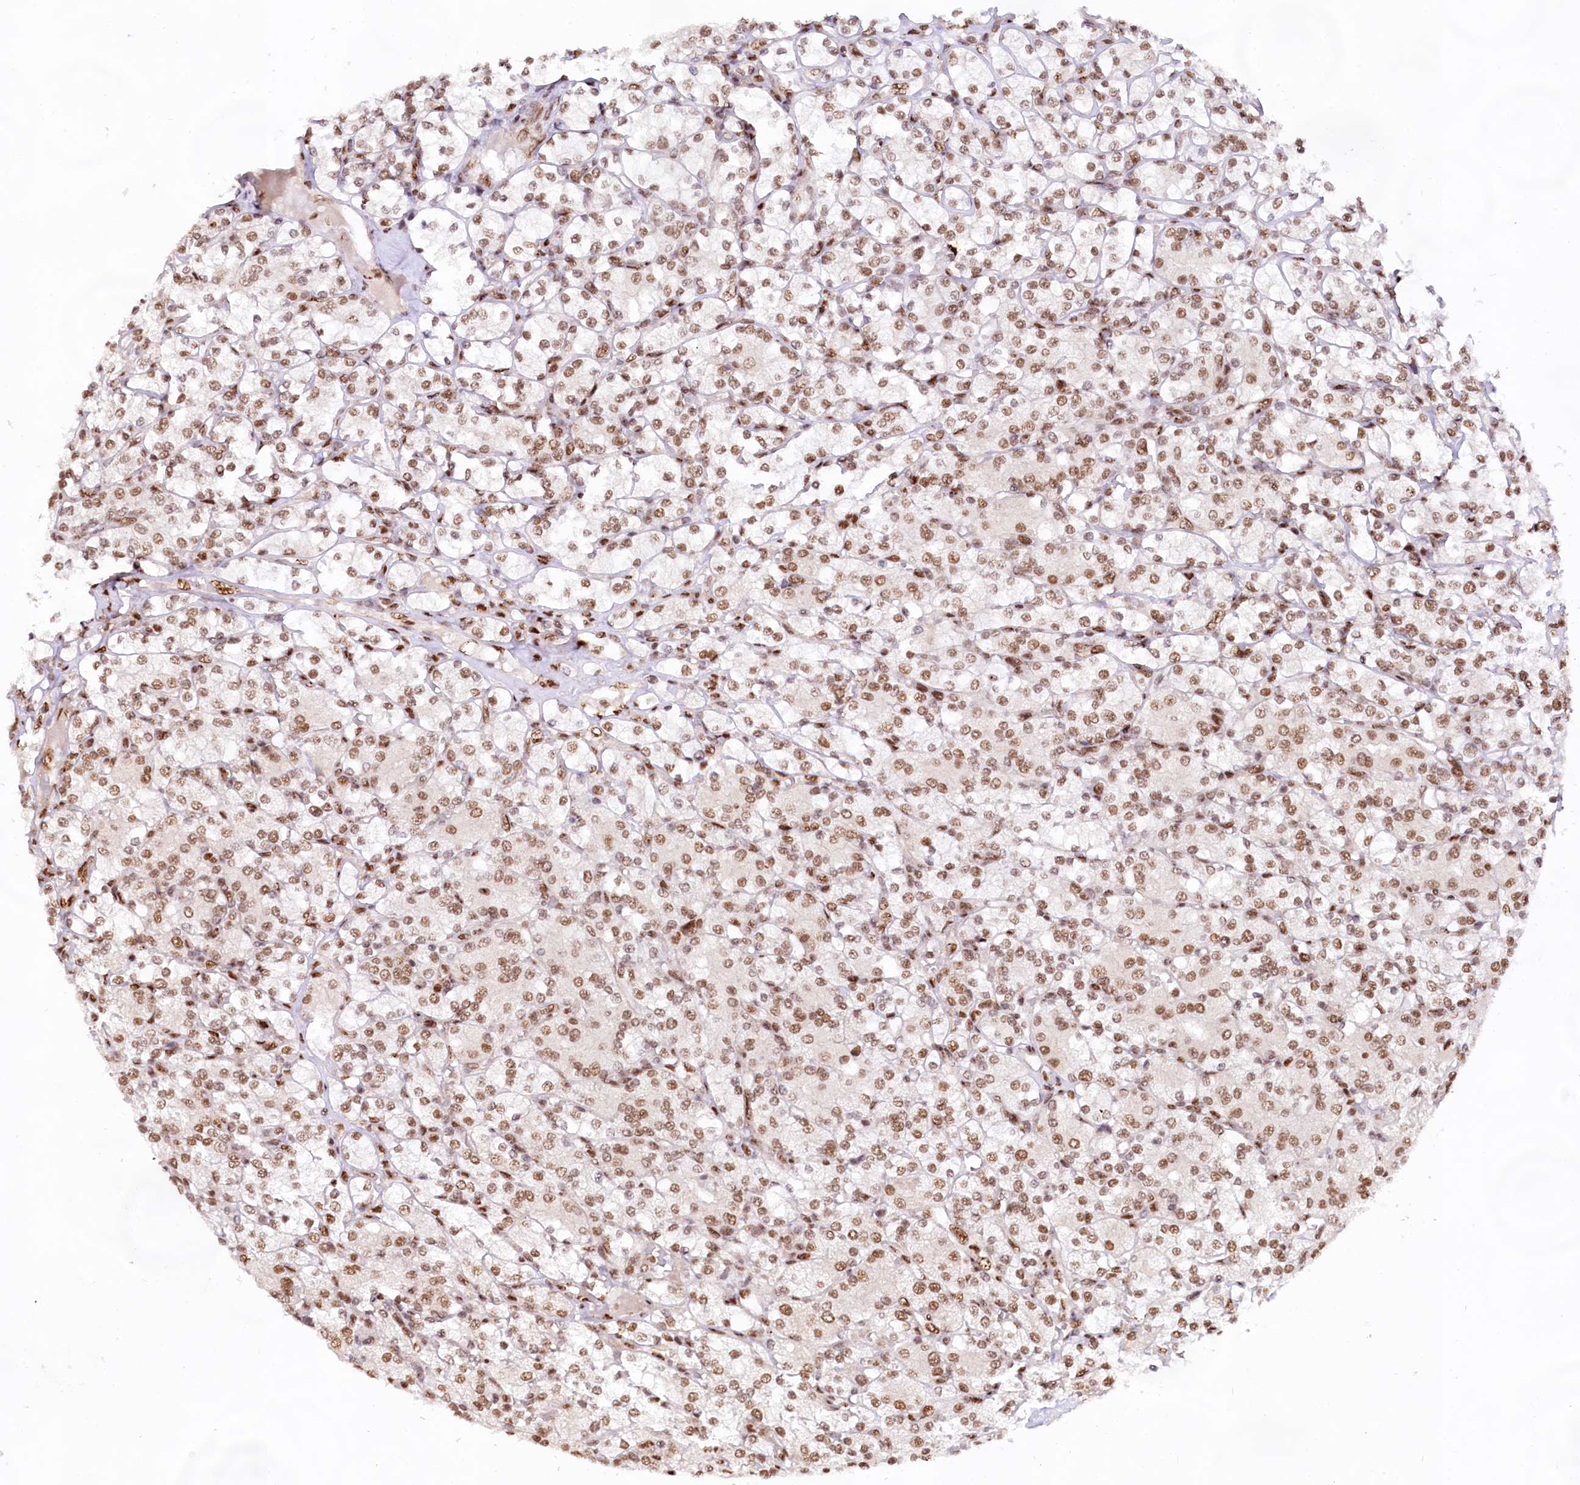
{"staining": {"intensity": "moderate", "quantity": ">75%", "location": "nuclear"}, "tissue": "renal cancer", "cell_type": "Tumor cells", "image_type": "cancer", "snomed": [{"axis": "morphology", "description": "Adenocarcinoma, NOS"}, {"axis": "topography", "description": "Kidney"}], "caption": "Brown immunohistochemical staining in human renal cancer displays moderate nuclear positivity in approximately >75% of tumor cells. The staining was performed using DAB (3,3'-diaminobenzidine), with brown indicating positive protein expression. Nuclei are stained blue with hematoxylin.", "gene": "HIRA", "patient": {"sex": "male", "age": 77}}